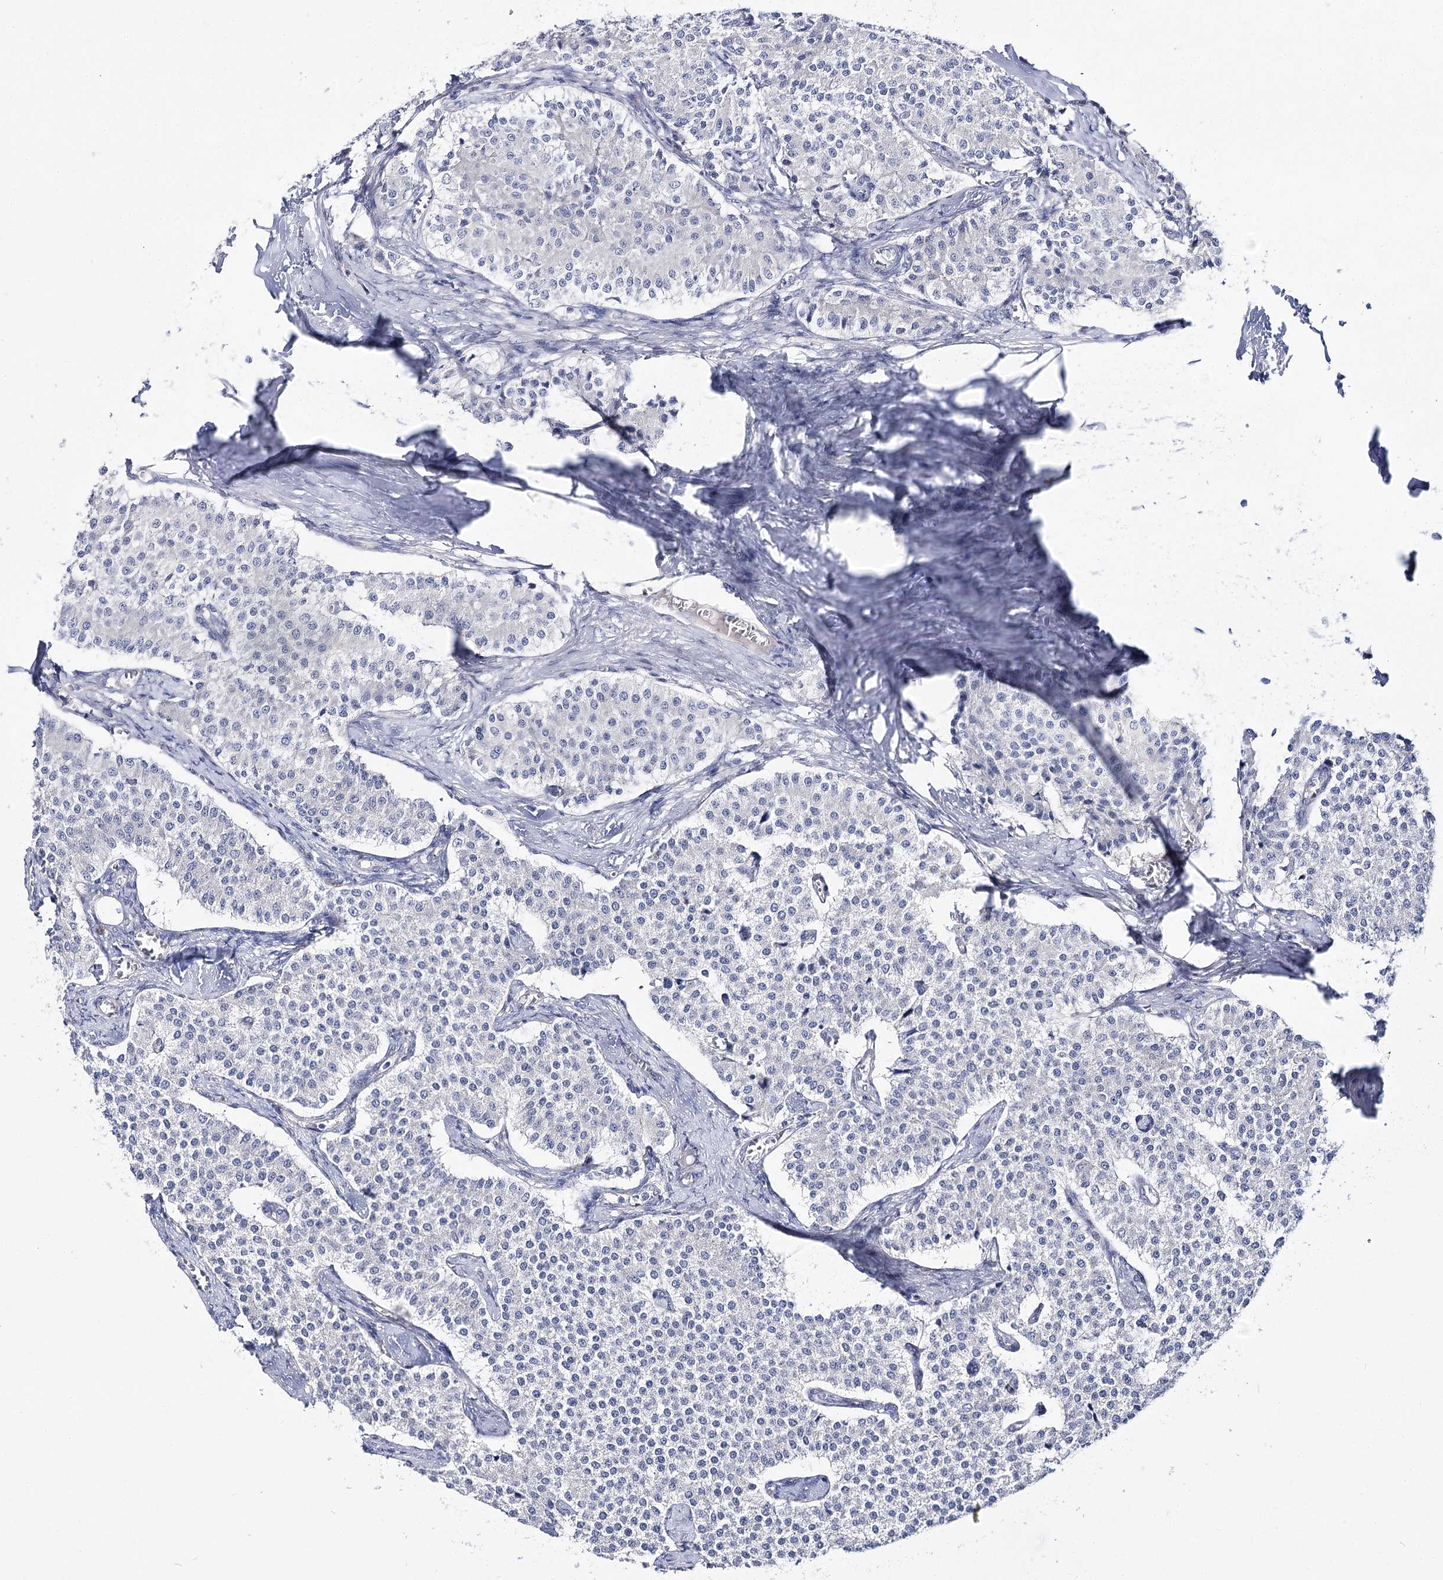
{"staining": {"intensity": "negative", "quantity": "none", "location": "none"}, "tissue": "carcinoid", "cell_type": "Tumor cells", "image_type": "cancer", "snomed": [{"axis": "morphology", "description": "Carcinoid, malignant, NOS"}, {"axis": "topography", "description": "Colon"}], "caption": "A micrograph of human malignant carcinoid is negative for staining in tumor cells.", "gene": "NRAP", "patient": {"sex": "female", "age": 52}}